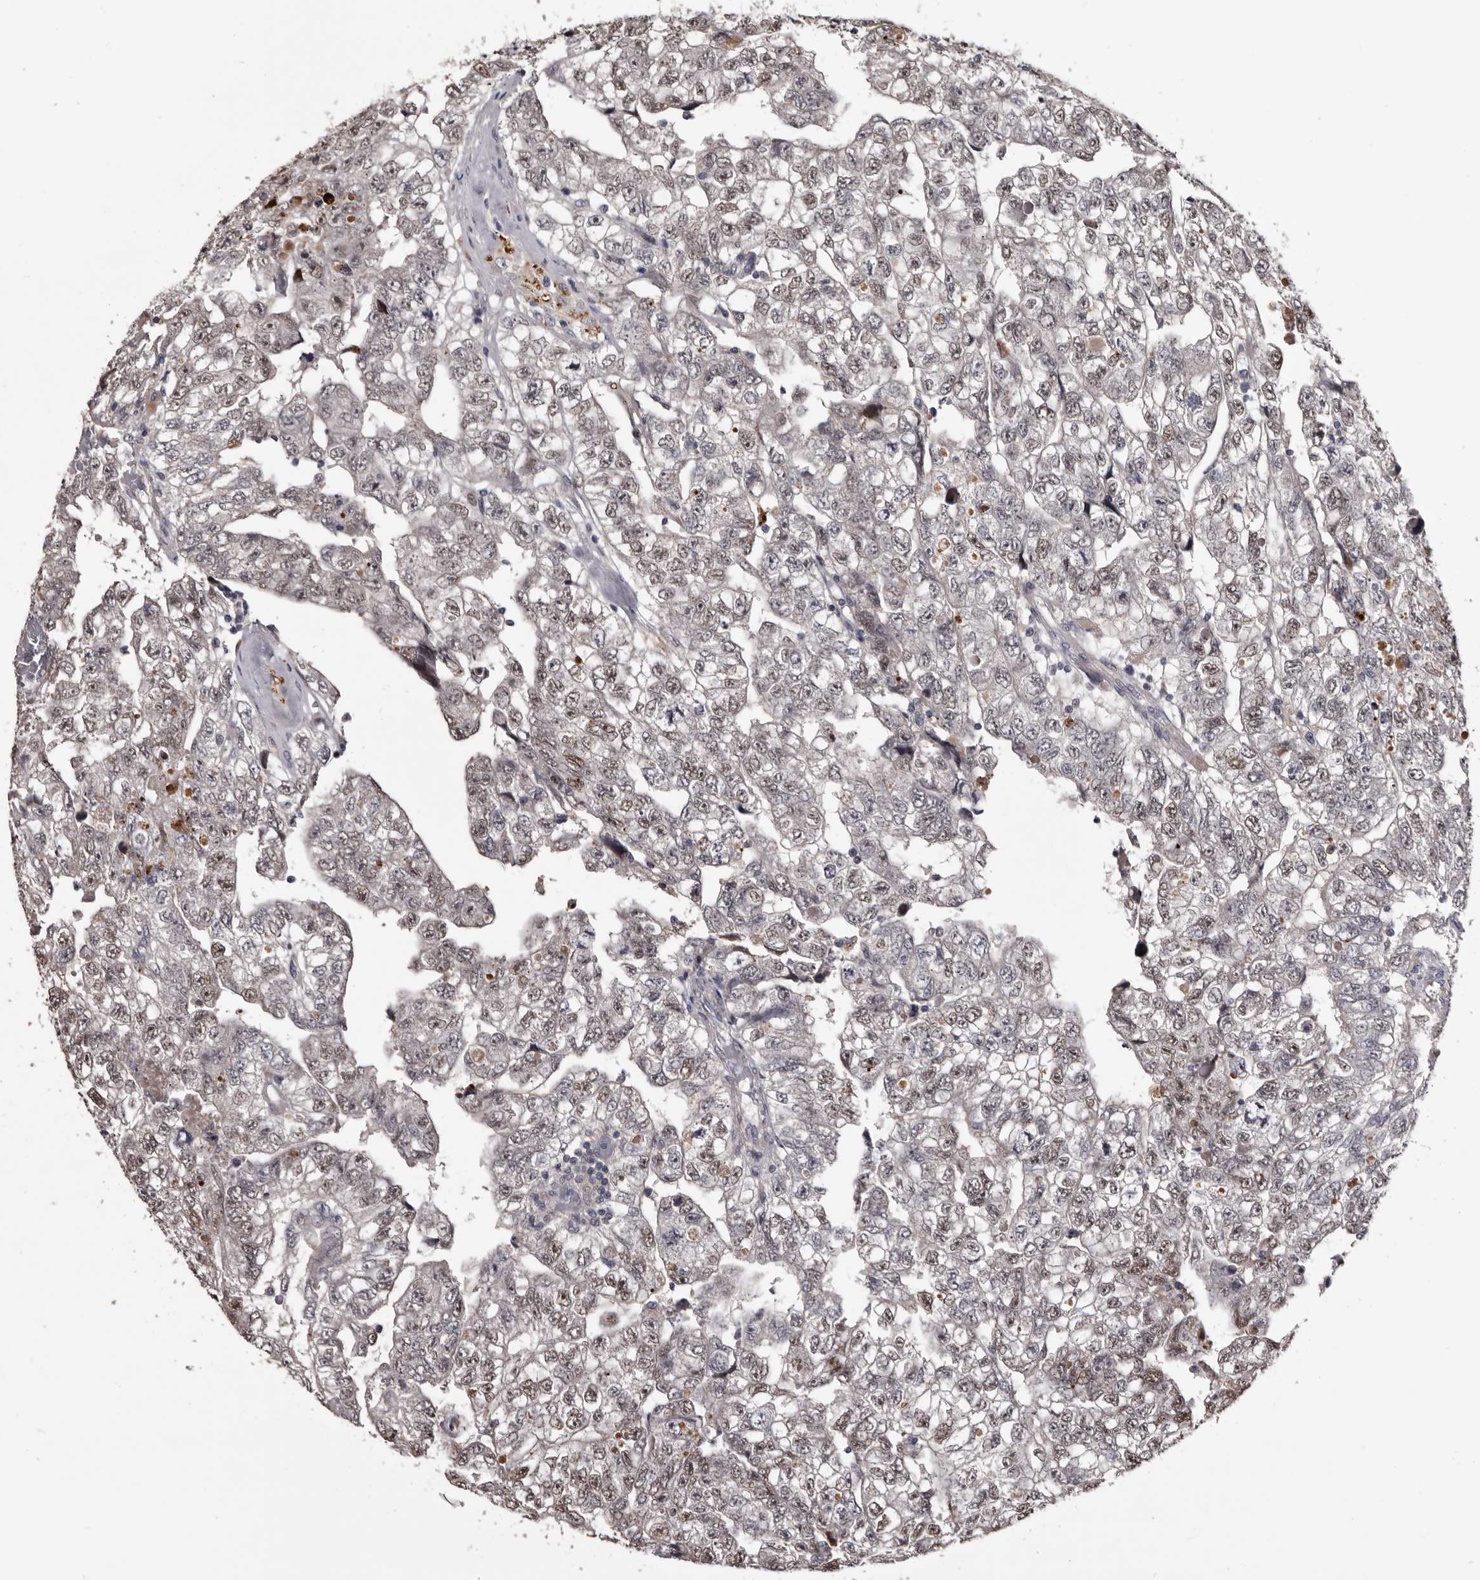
{"staining": {"intensity": "moderate", "quantity": "25%-75%", "location": "nuclear"}, "tissue": "testis cancer", "cell_type": "Tumor cells", "image_type": "cancer", "snomed": [{"axis": "morphology", "description": "Carcinoma, Embryonal, NOS"}, {"axis": "topography", "description": "Testis"}], "caption": "Testis cancer stained with immunohistochemistry (IHC) exhibits moderate nuclear expression in about 25%-75% of tumor cells.", "gene": "SLC10A4", "patient": {"sex": "male", "age": 36}}